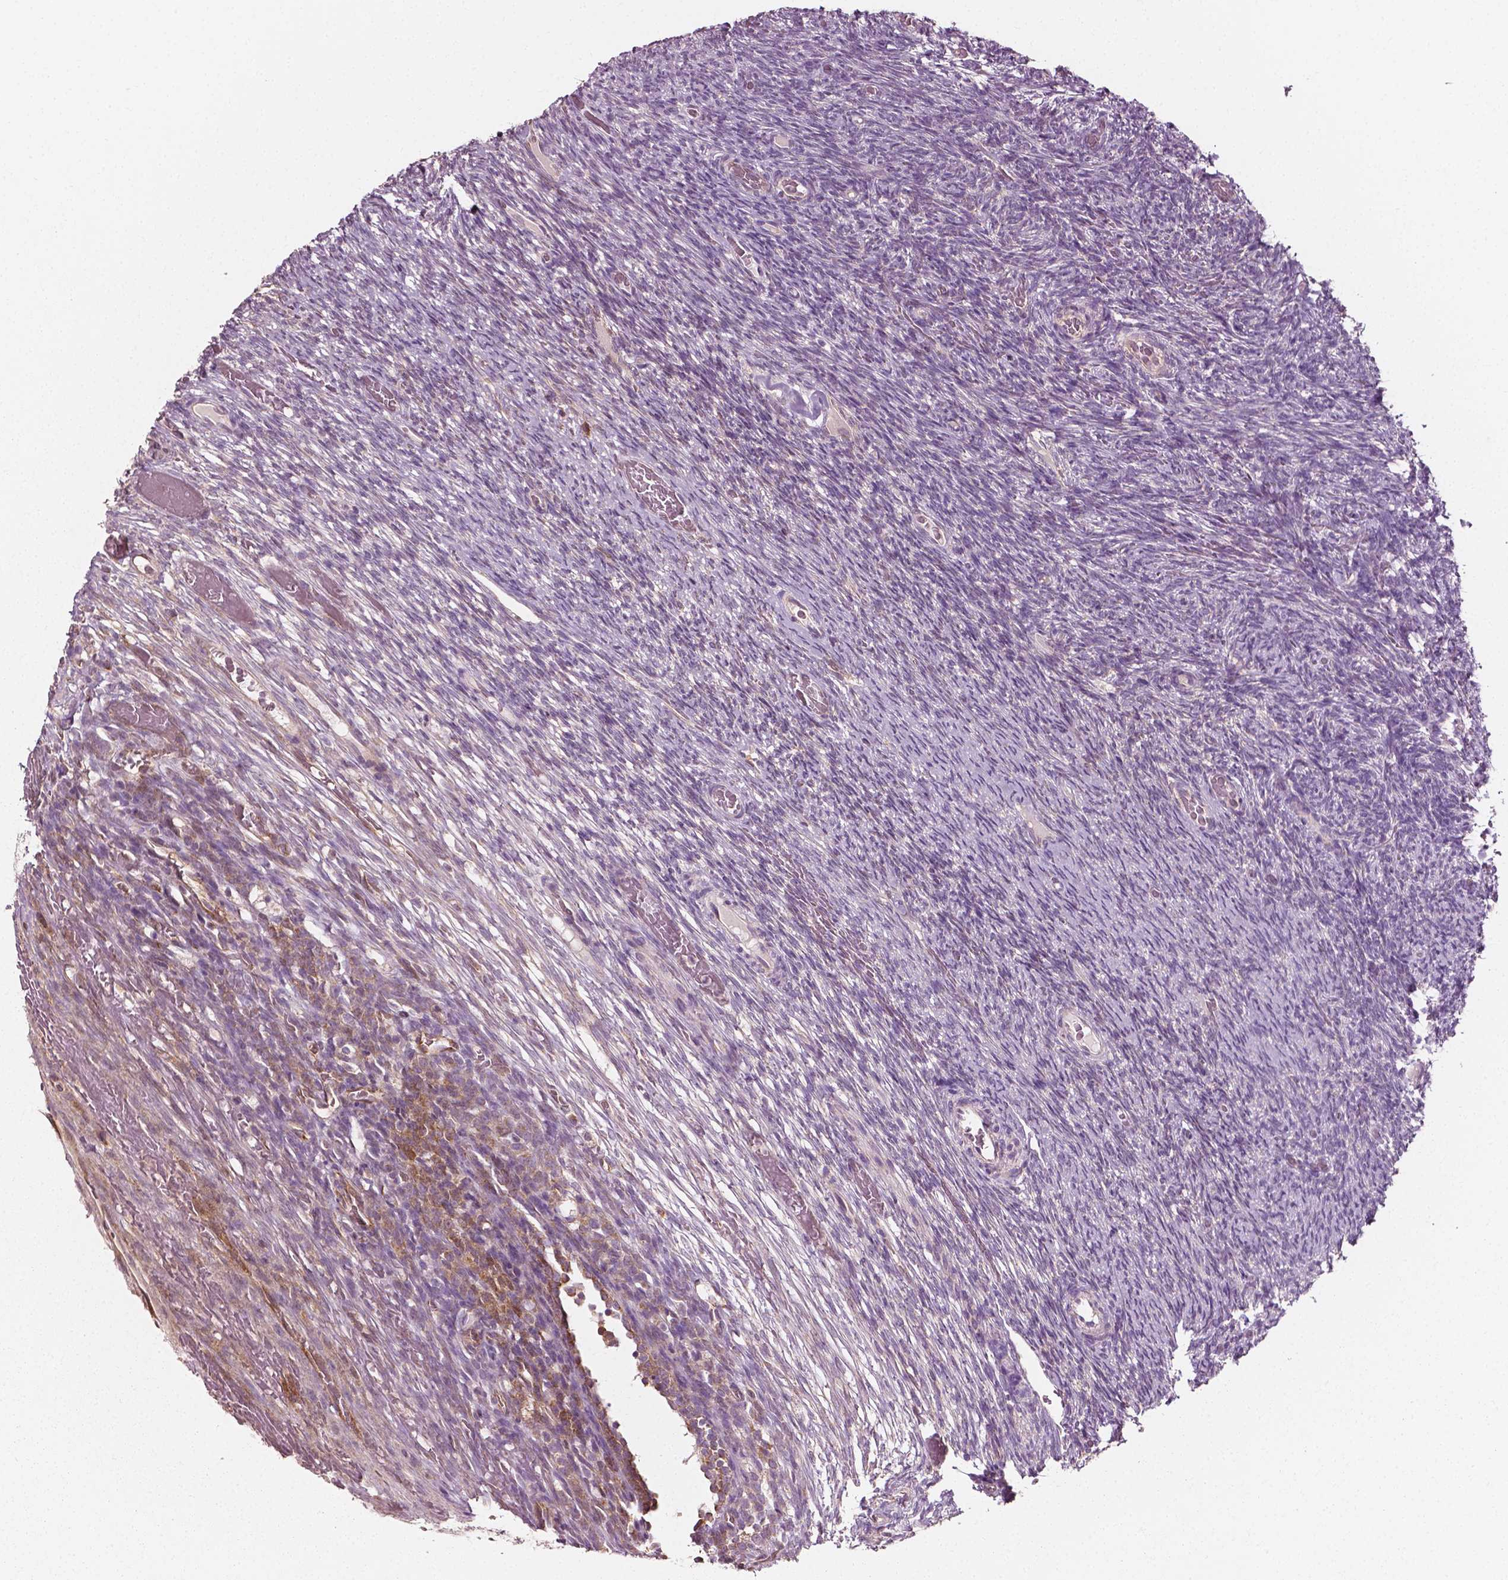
{"staining": {"intensity": "negative", "quantity": "none", "location": "none"}, "tissue": "ovary", "cell_type": "Ovarian stroma cells", "image_type": "normal", "snomed": [{"axis": "morphology", "description": "Normal tissue, NOS"}, {"axis": "topography", "description": "Ovary"}], "caption": "Immunohistochemistry image of normal ovary: human ovary stained with DAB demonstrates no significant protein staining in ovarian stroma cells.", "gene": "MCL1", "patient": {"sex": "female", "age": 34}}